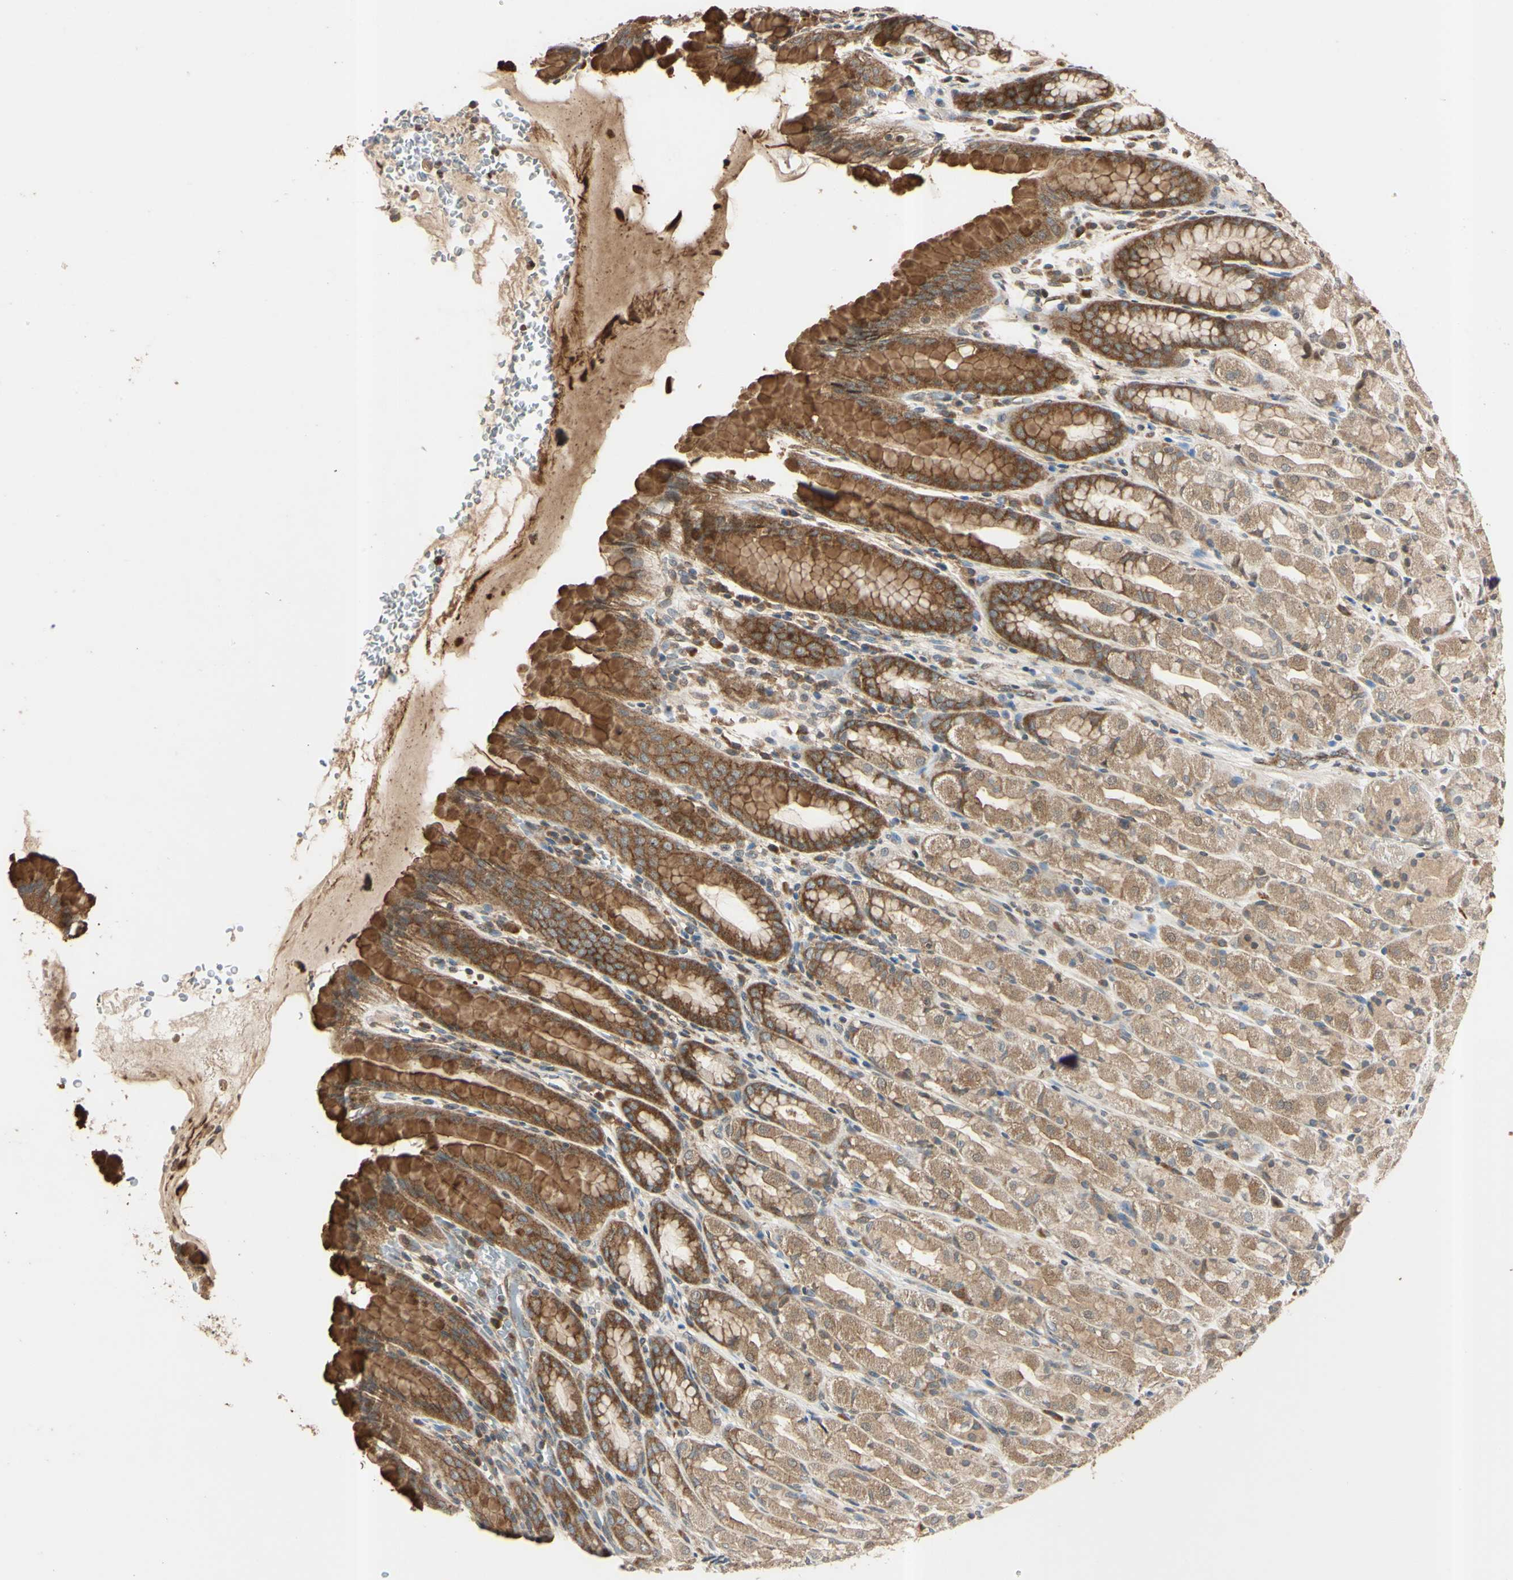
{"staining": {"intensity": "moderate", "quantity": ">75%", "location": "cytoplasmic/membranous"}, "tissue": "stomach", "cell_type": "Glandular cells", "image_type": "normal", "snomed": [{"axis": "morphology", "description": "Normal tissue, NOS"}, {"axis": "topography", "description": "Stomach, upper"}], "caption": "Protein positivity by IHC exhibits moderate cytoplasmic/membranous expression in about >75% of glandular cells in normal stomach.", "gene": "EPN1", "patient": {"sex": "male", "age": 68}}